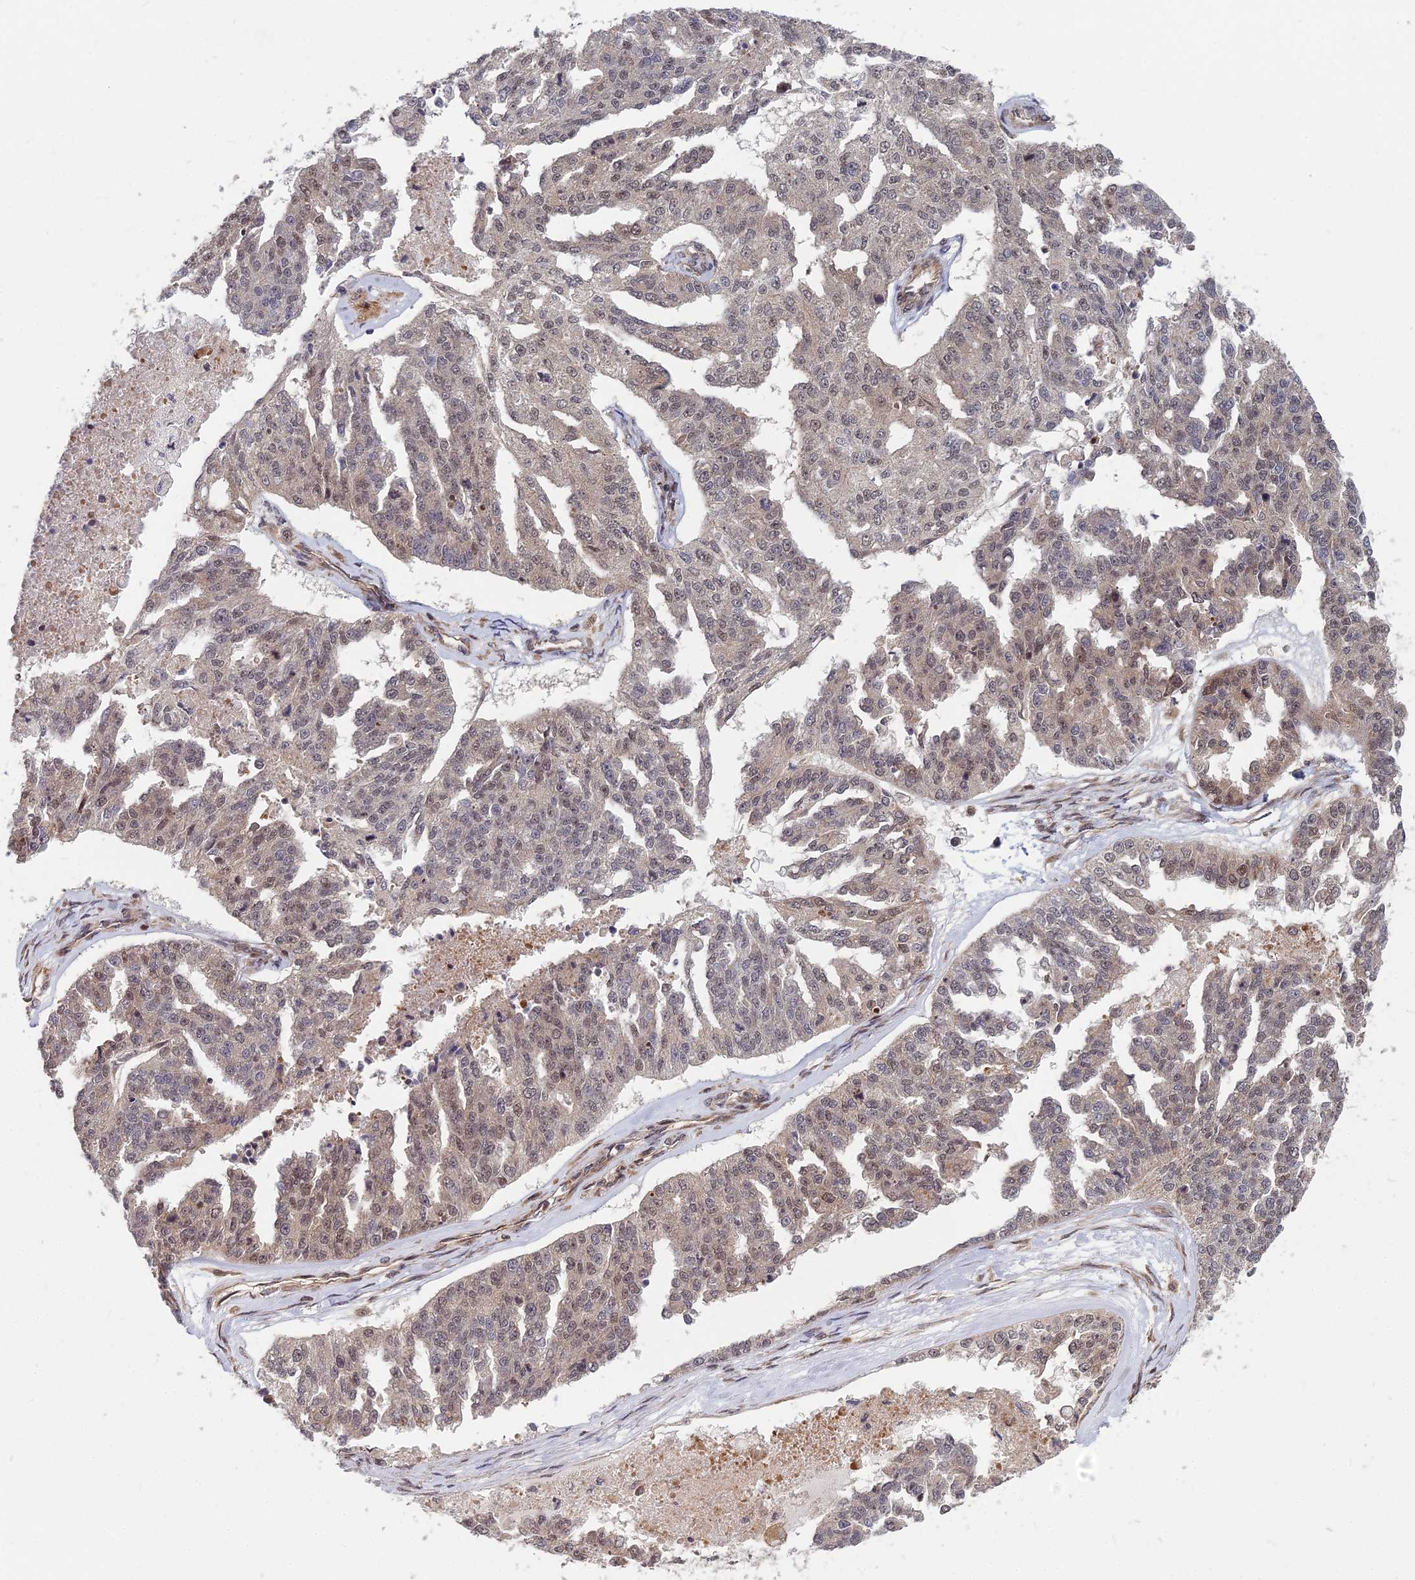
{"staining": {"intensity": "weak", "quantity": "25%-75%", "location": "nuclear"}, "tissue": "ovarian cancer", "cell_type": "Tumor cells", "image_type": "cancer", "snomed": [{"axis": "morphology", "description": "Cystadenocarcinoma, serous, NOS"}, {"axis": "topography", "description": "Ovary"}], "caption": "Immunohistochemistry (IHC) of human serous cystadenocarcinoma (ovarian) shows low levels of weak nuclear expression in approximately 25%-75% of tumor cells.", "gene": "COMMD2", "patient": {"sex": "female", "age": 58}}